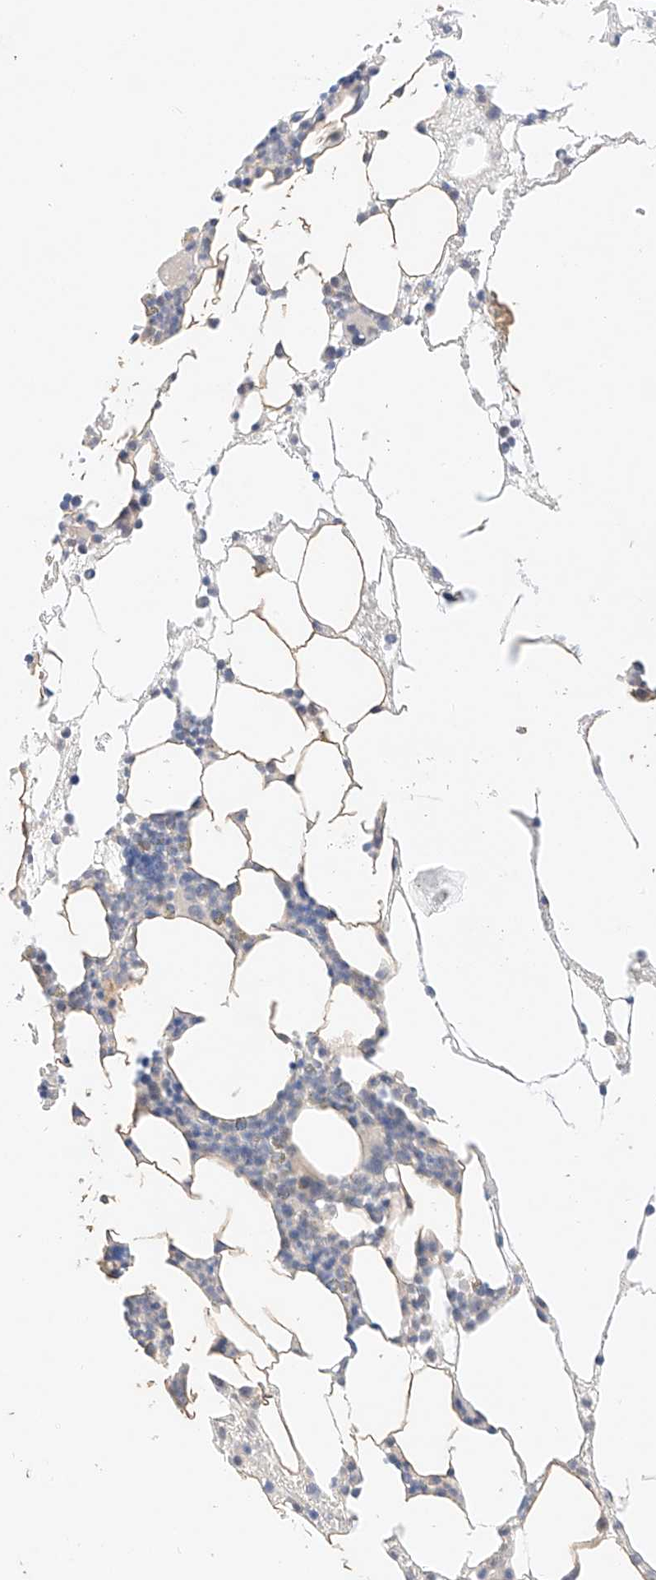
{"staining": {"intensity": "negative", "quantity": "none", "location": "none"}, "tissue": "bone marrow", "cell_type": "Hematopoietic cells", "image_type": "normal", "snomed": [{"axis": "morphology", "description": "Normal tissue, NOS"}, {"axis": "morphology", "description": "Inflammation, NOS"}, {"axis": "topography", "description": "Bone marrow"}], "caption": "Normal bone marrow was stained to show a protein in brown. There is no significant expression in hematopoietic cells. (Stains: DAB (3,3'-diaminobenzidine) immunohistochemistry (IHC) with hematoxylin counter stain, Microscopy: brightfield microscopy at high magnification).", "gene": "IL22RA2", "patient": {"sex": "female", "age": 78}}